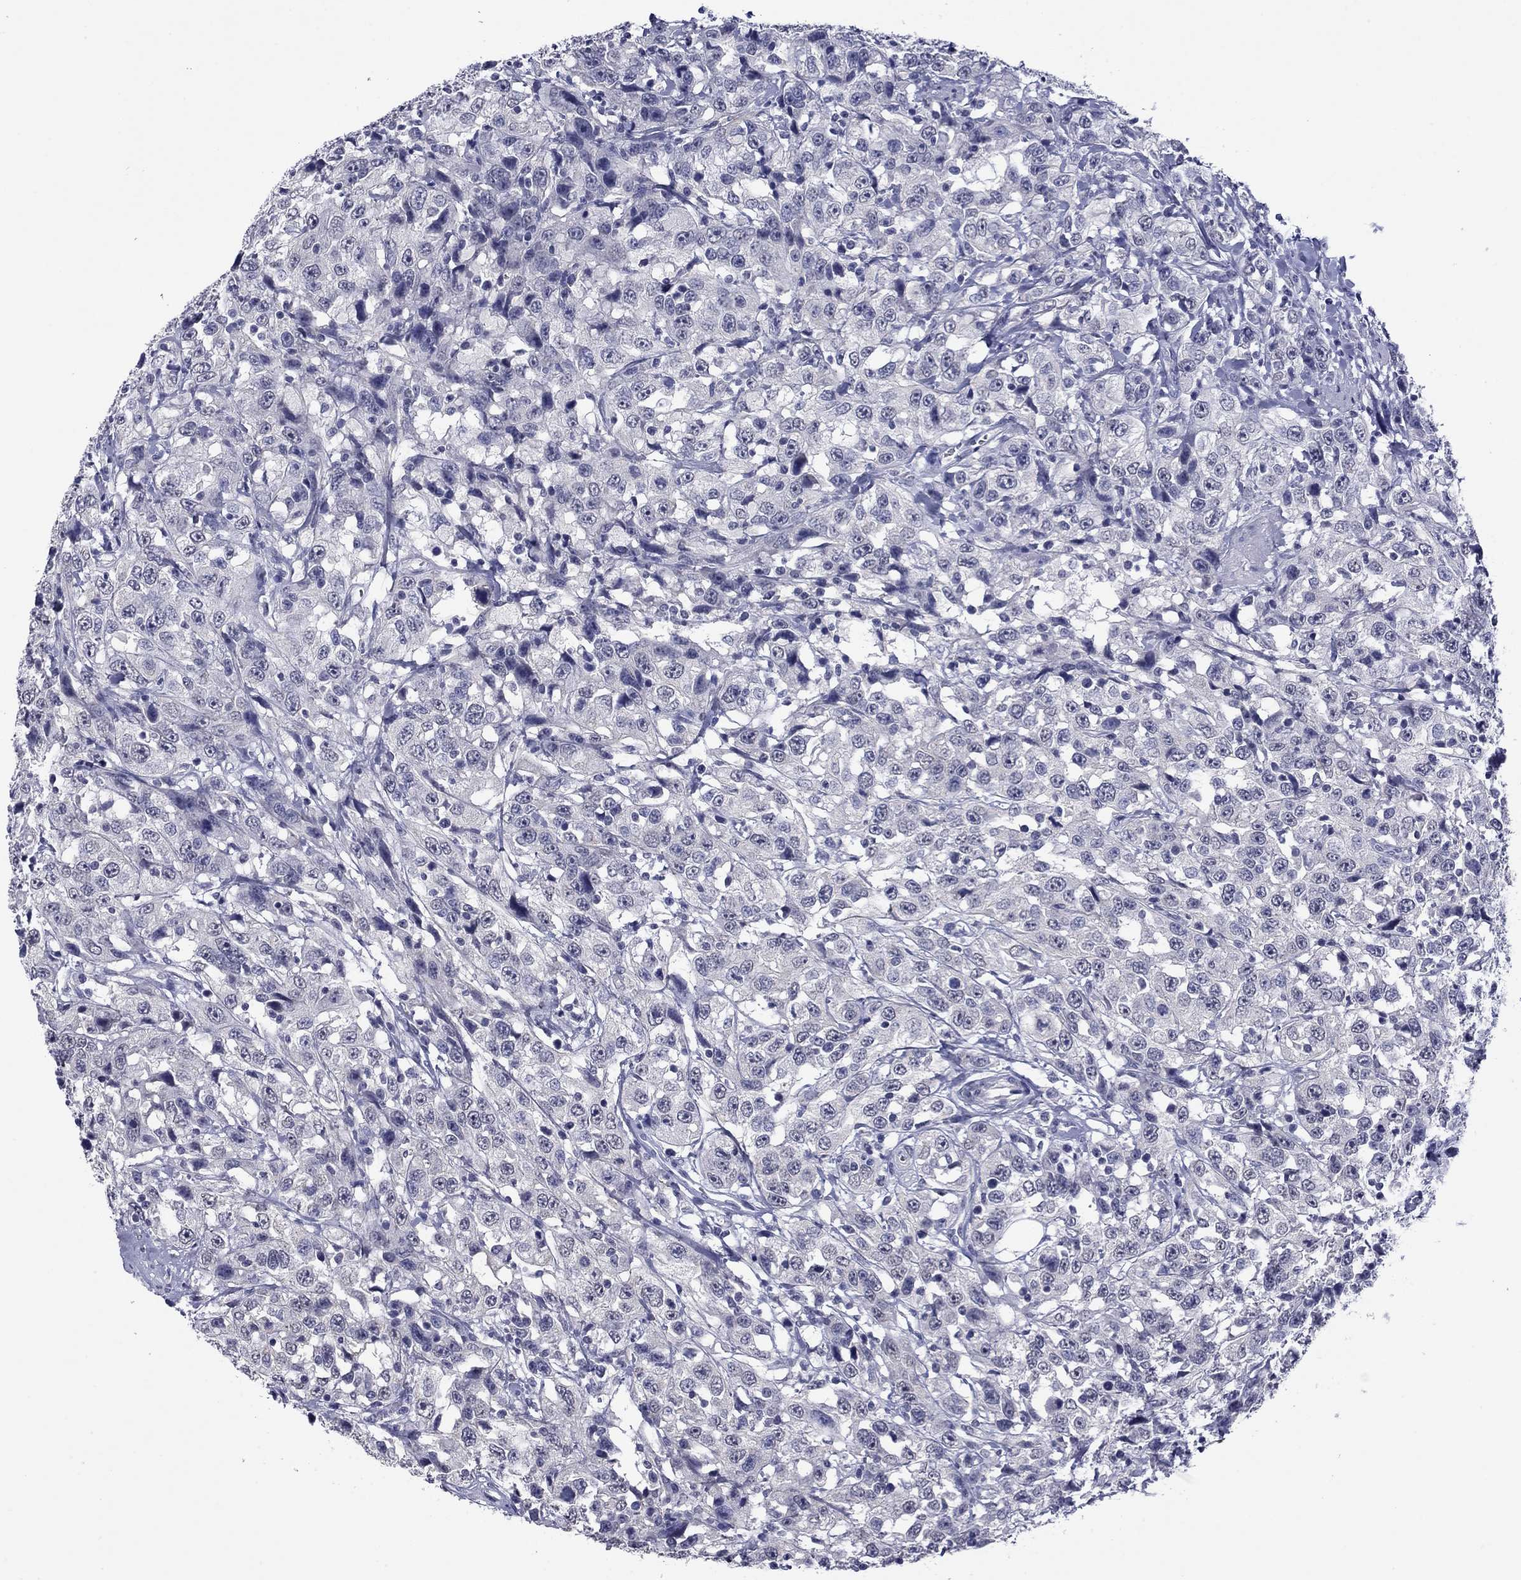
{"staining": {"intensity": "negative", "quantity": "none", "location": "none"}, "tissue": "urothelial cancer", "cell_type": "Tumor cells", "image_type": "cancer", "snomed": [{"axis": "morphology", "description": "Urothelial carcinoma, NOS"}, {"axis": "morphology", "description": "Urothelial carcinoma, High grade"}, {"axis": "topography", "description": "Urinary bladder"}], "caption": "Protein analysis of urothelial cancer exhibits no significant expression in tumor cells.", "gene": "HAO1", "patient": {"sex": "female", "age": 73}}